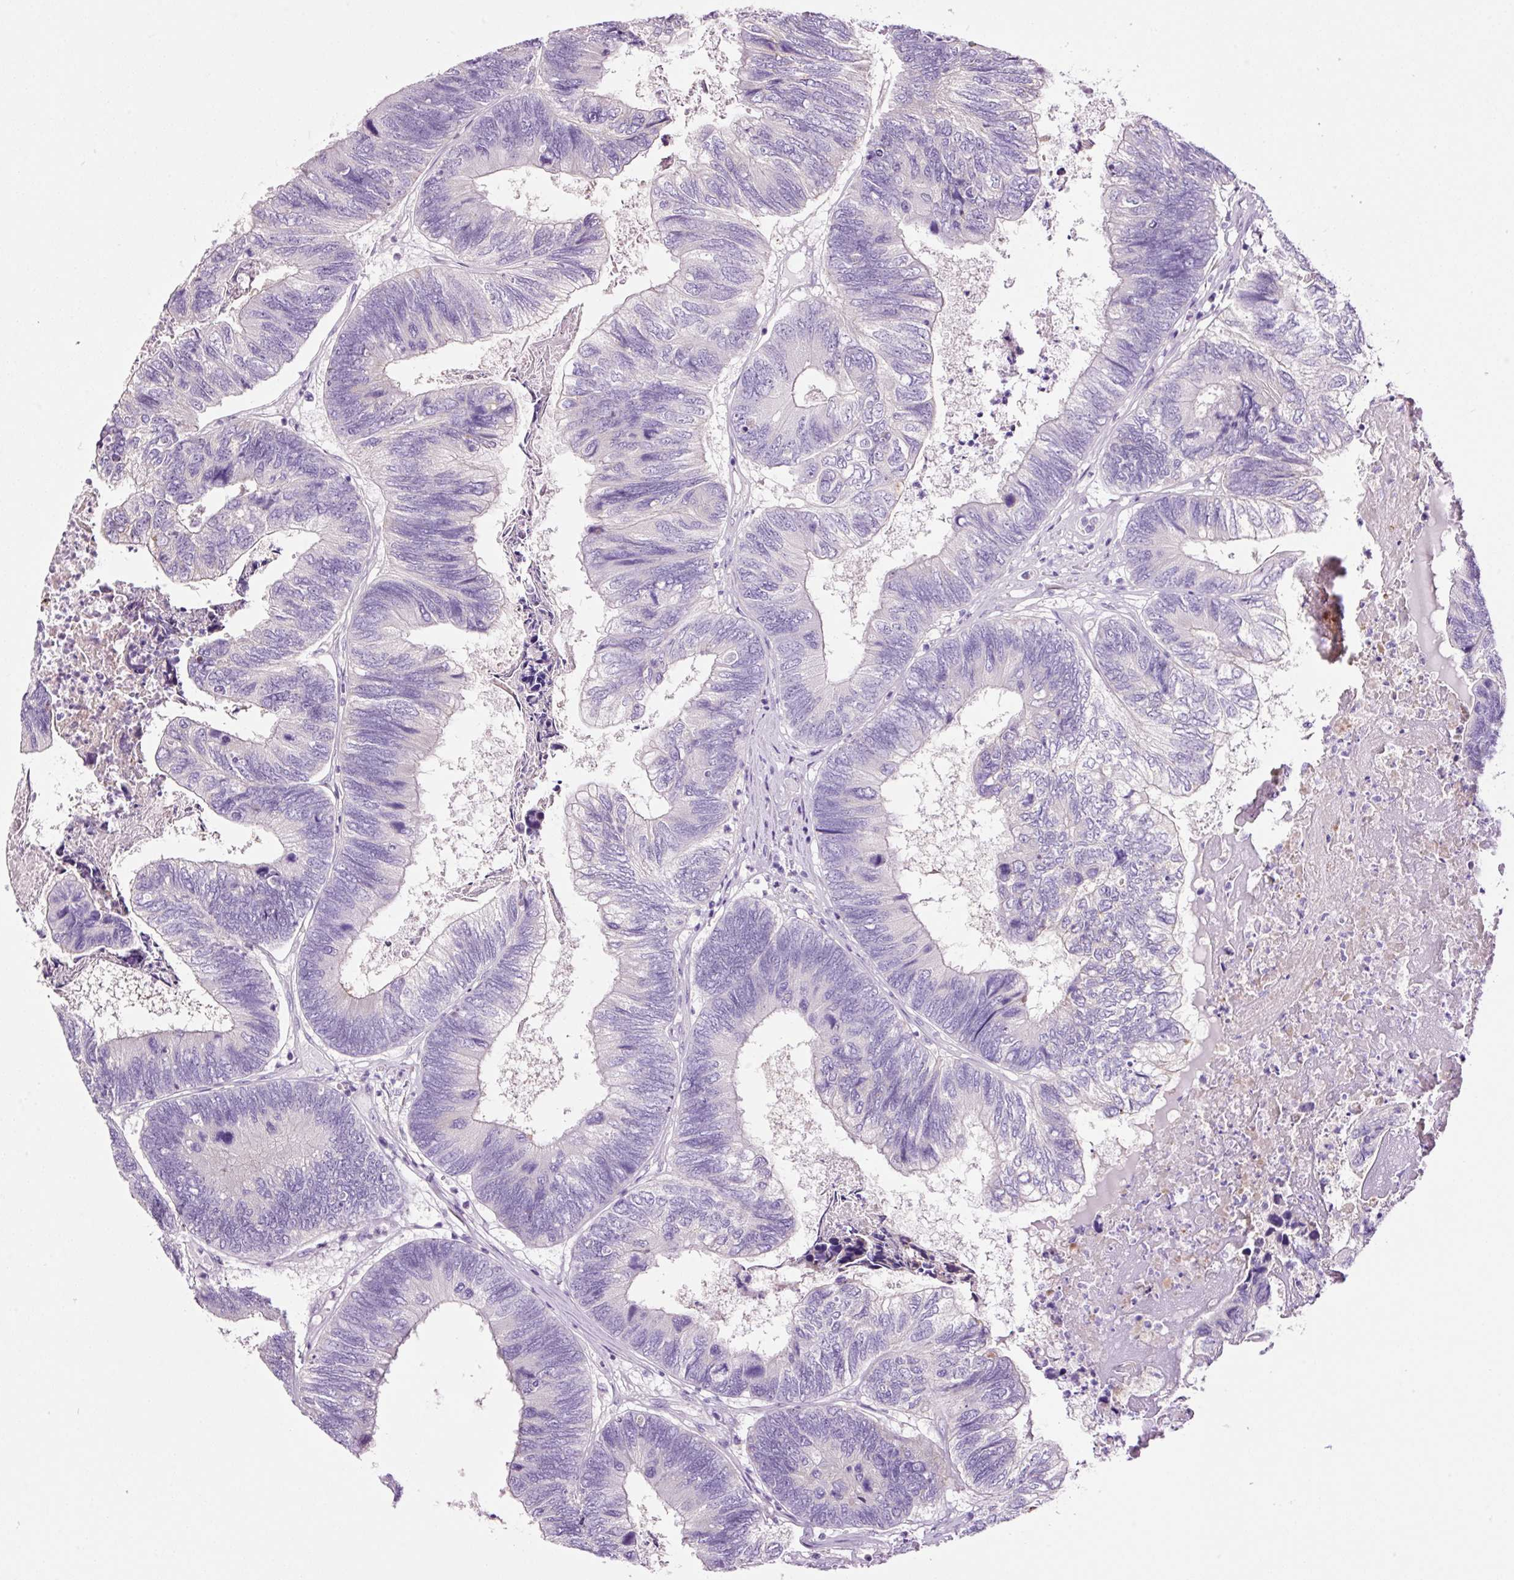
{"staining": {"intensity": "negative", "quantity": "none", "location": "none"}, "tissue": "colorectal cancer", "cell_type": "Tumor cells", "image_type": "cancer", "snomed": [{"axis": "morphology", "description": "Adenocarcinoma, NOS"}, {"axis": "topography", "description": "Colon"}], "caption": "This is an IHC micrograph of colorectal cancer. There is no staining in tumor cells.", "gene": "PAM", "patient": {"sex": "female", "age": 67}}